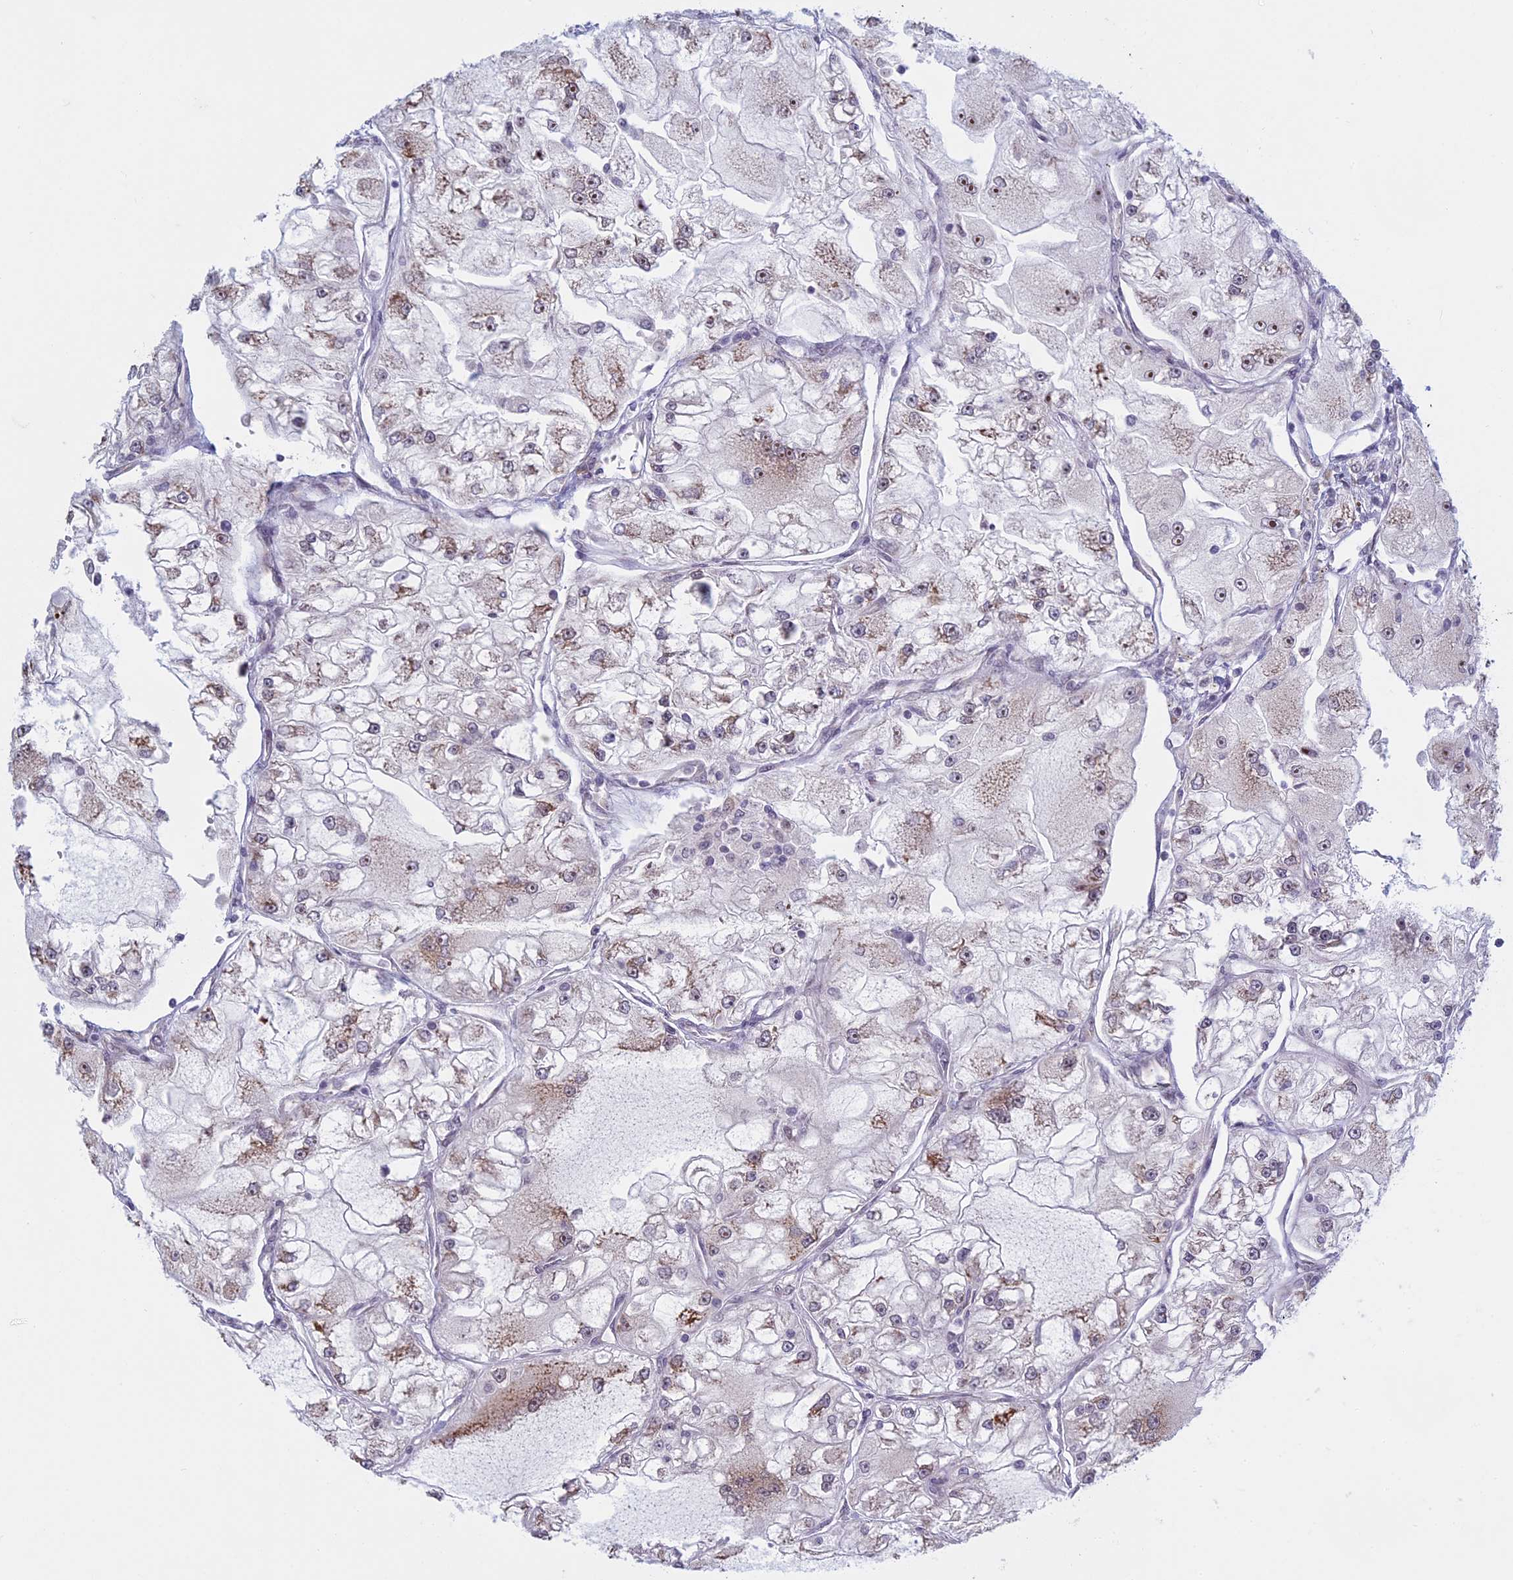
{"staining": {"intensity": "weak", "quantity": "25%-75%", "location": "cytoplasmic/membranous,nuclear"}, "tissue": "renal cancer", "cell_type": "Tumor cells", "image_type": "cancer", "snomed": [{"axis": "morphology", "description": "Adenocarcinoma, NOS"}, {"axis": "topography", "description": "Kidney"}], "caption": "Immunohistochemical staining of renal cancer (adenocarcinoma) shows weak cytoplasmic/membranous and nuclear protein expression in about 25%-75% of tumor cells.", "gene": "RPS19BP1", "patient": {"sex": "female", "age": 72}}